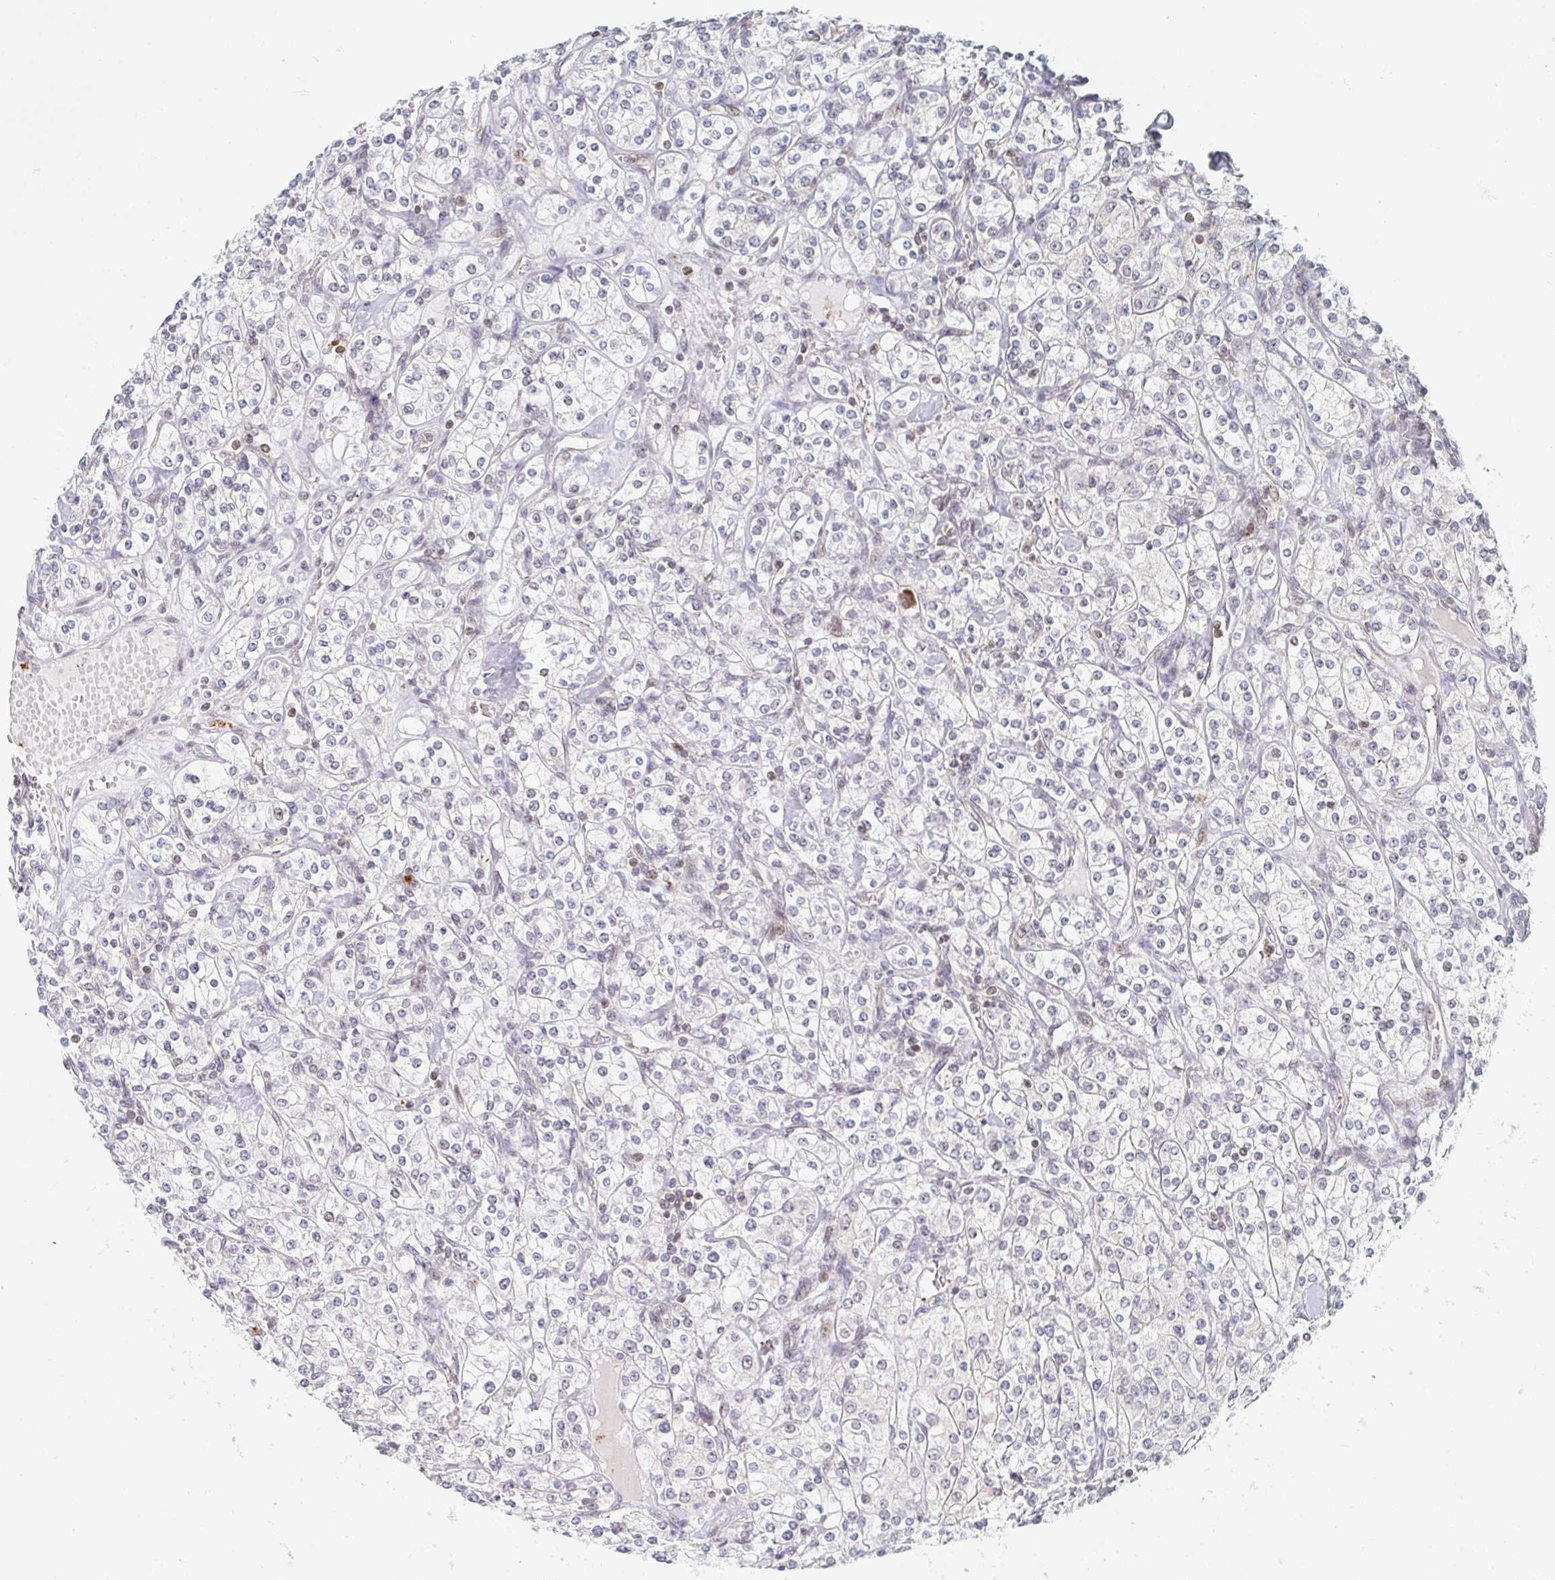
{"staining": {"intensity": "negative", "quantity": "none", "location": "none"}, "tissue": "renal cancer", "cell_type": "Tumor cells", "image_type": "cancer", "snomed": [{"axis": "morphology", "description": "Adenocarcinoma, NOS"}, {"axis": "topography", "description": "Kidney"}], "caption": "IHC histopathology image of neoplastic tissue: human renal adenocarcinoma stained with DAB exhibits no significant protein staining in tumor cells.", "gene": "CHD2", "patient": {"sex": "male", "age": 77}}